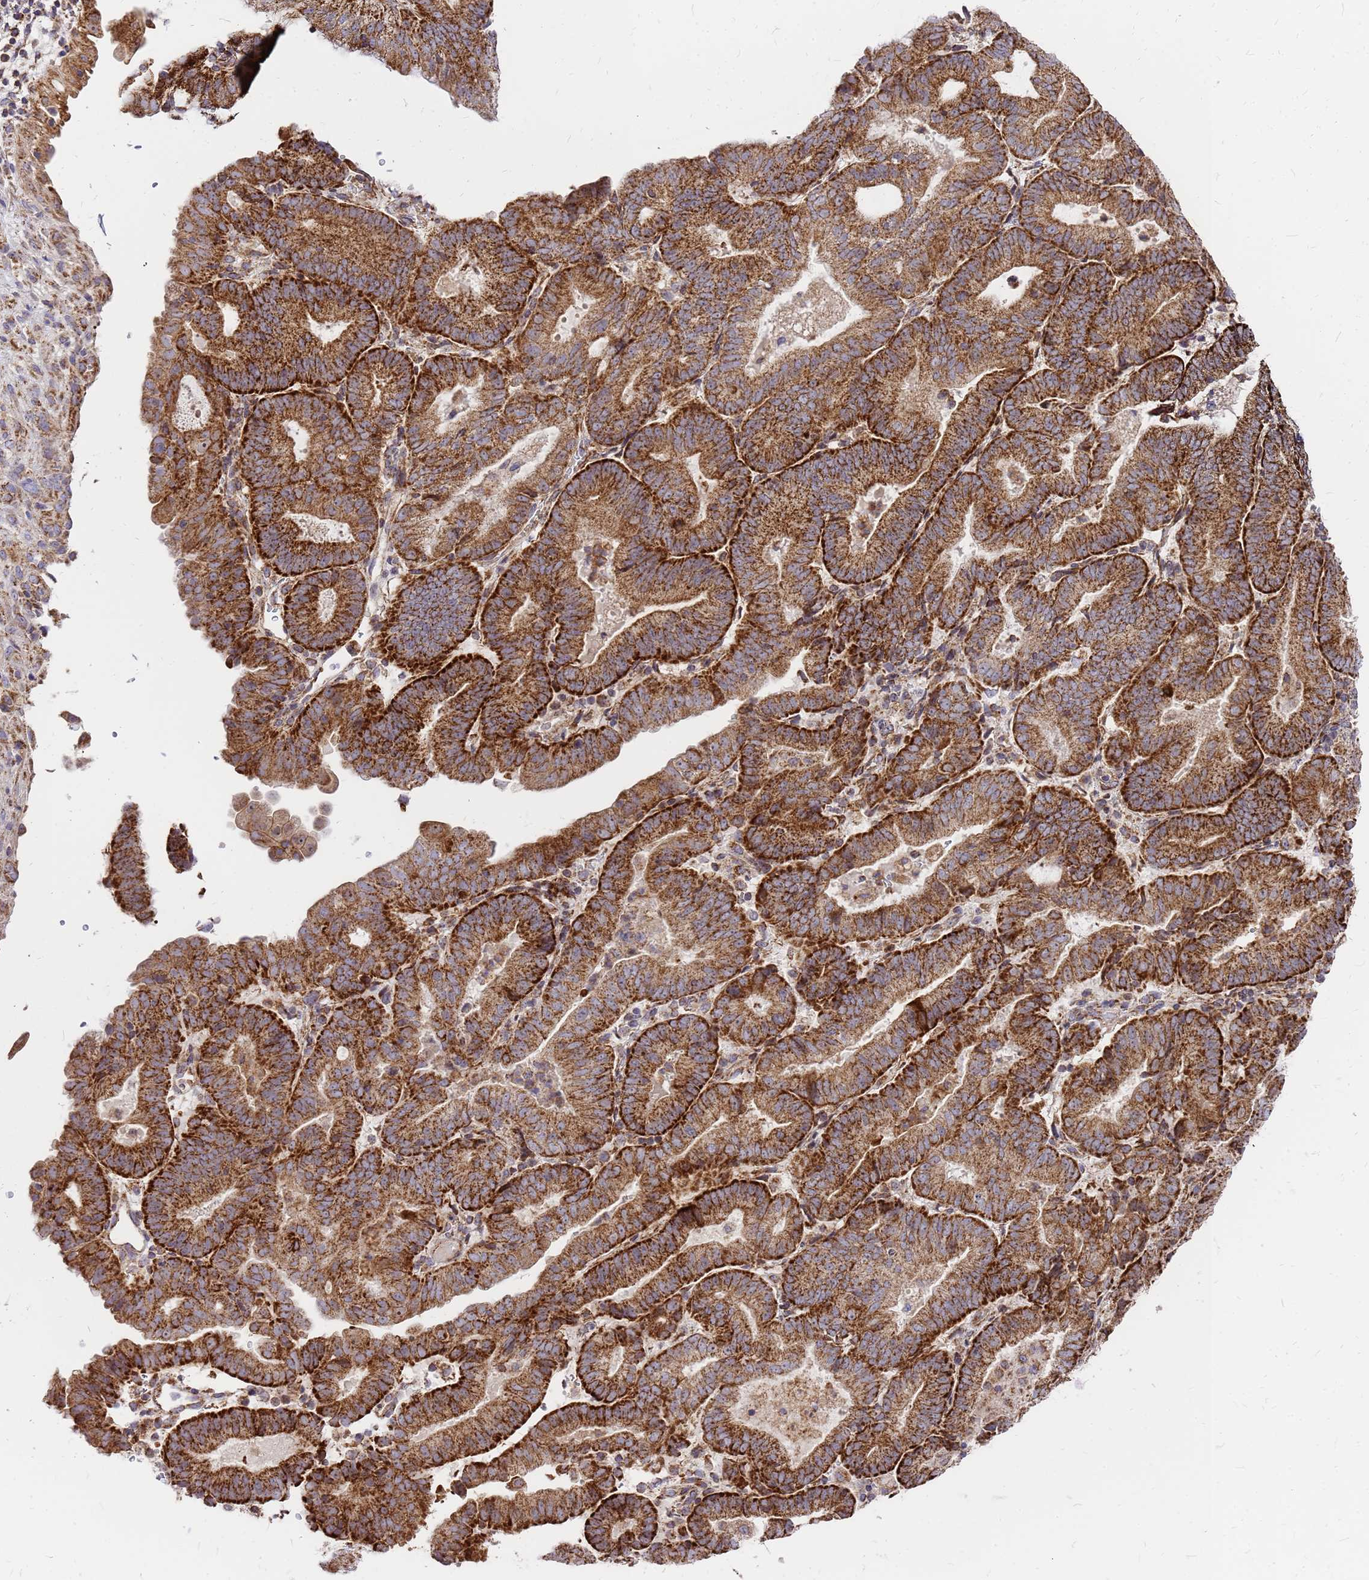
{"staining": {"intensity": "strong", "quantity": ">75%", "location": "cytoplasmic/membranous"}, "tissue": "endometrial cancer", "cell_type": "Tumor cells", "image_type": "cancer", "snomed": [{"axis": "morphology", "description": "Adenocarcinoma, NOS"}, {"axis": "topography", "description": "Endometrium"}], "caption": "Immunohistochemical staining of adenocarcinoma (endometrial) exhibits high levels of strong cytoplasmic/membranous protein positivity in approximately >75% of tumor cells. (brown staining indicates protein expression, while blue staining denotes nuclei).", "gene": "MRPS26", "patient": {"sex": "female", "age": 70}}